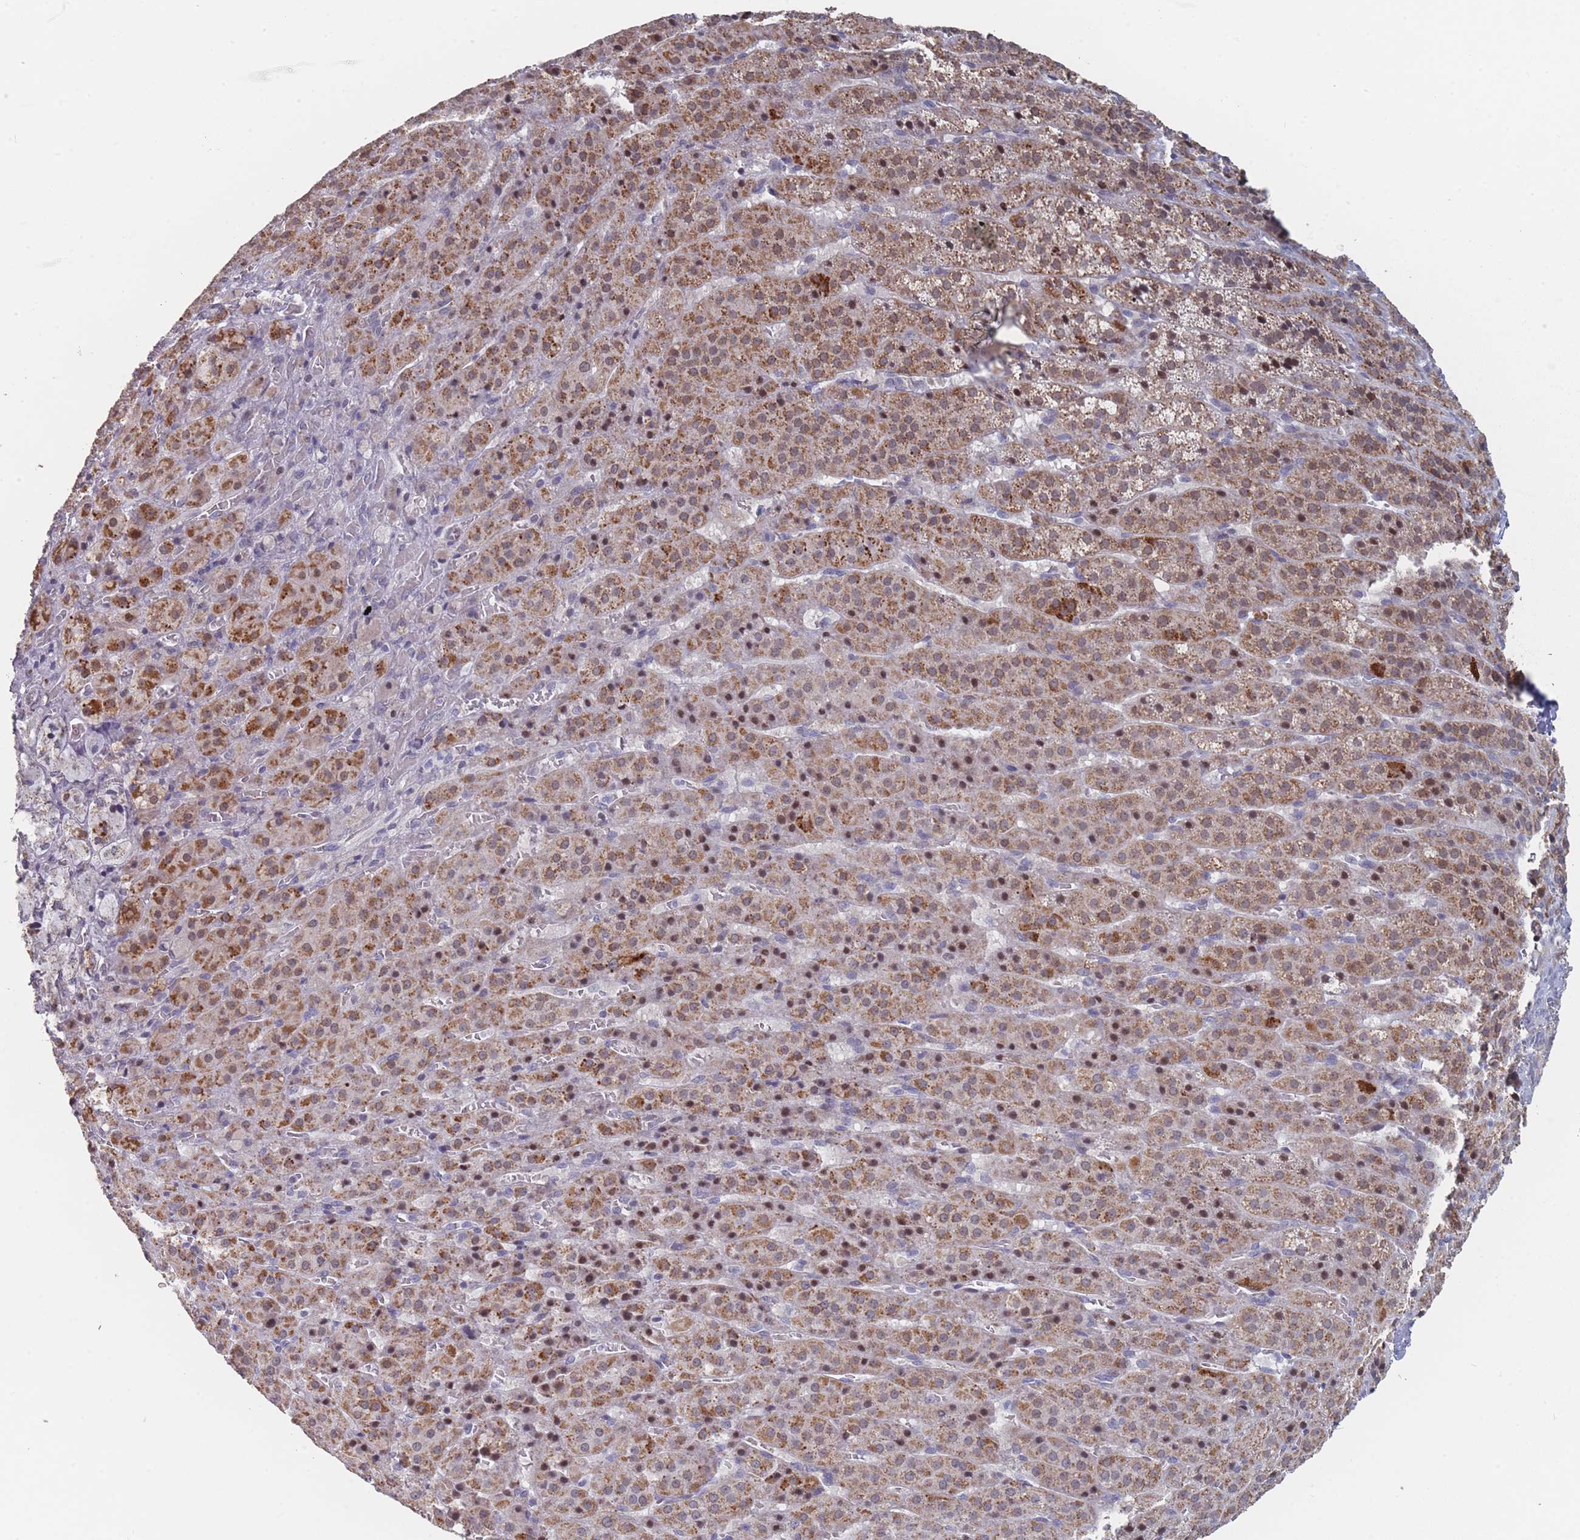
{"staining": {"intensity": "moderate", "quantity": ">75%", "location": "cytoplasmic/membranous,nuclear"}, "tissue": "adrenal gland", "cell_type": "Glandular cells", "image_type": "normal", "snomed": [{"axis": "morphology", "description": "Normal tissue, NOS"}, {"axis": "topography", "description": "Adrenal gland"}], "caption": "The image reveals immunohistochemical staining of unremarkable adrenal gland. There is moderate cytoplasmic/membranous,nuclear staining is identified in about >75% of glandular cells.", "gene": "TRARG1", "patient": {"sex": "female", "age": 41}}